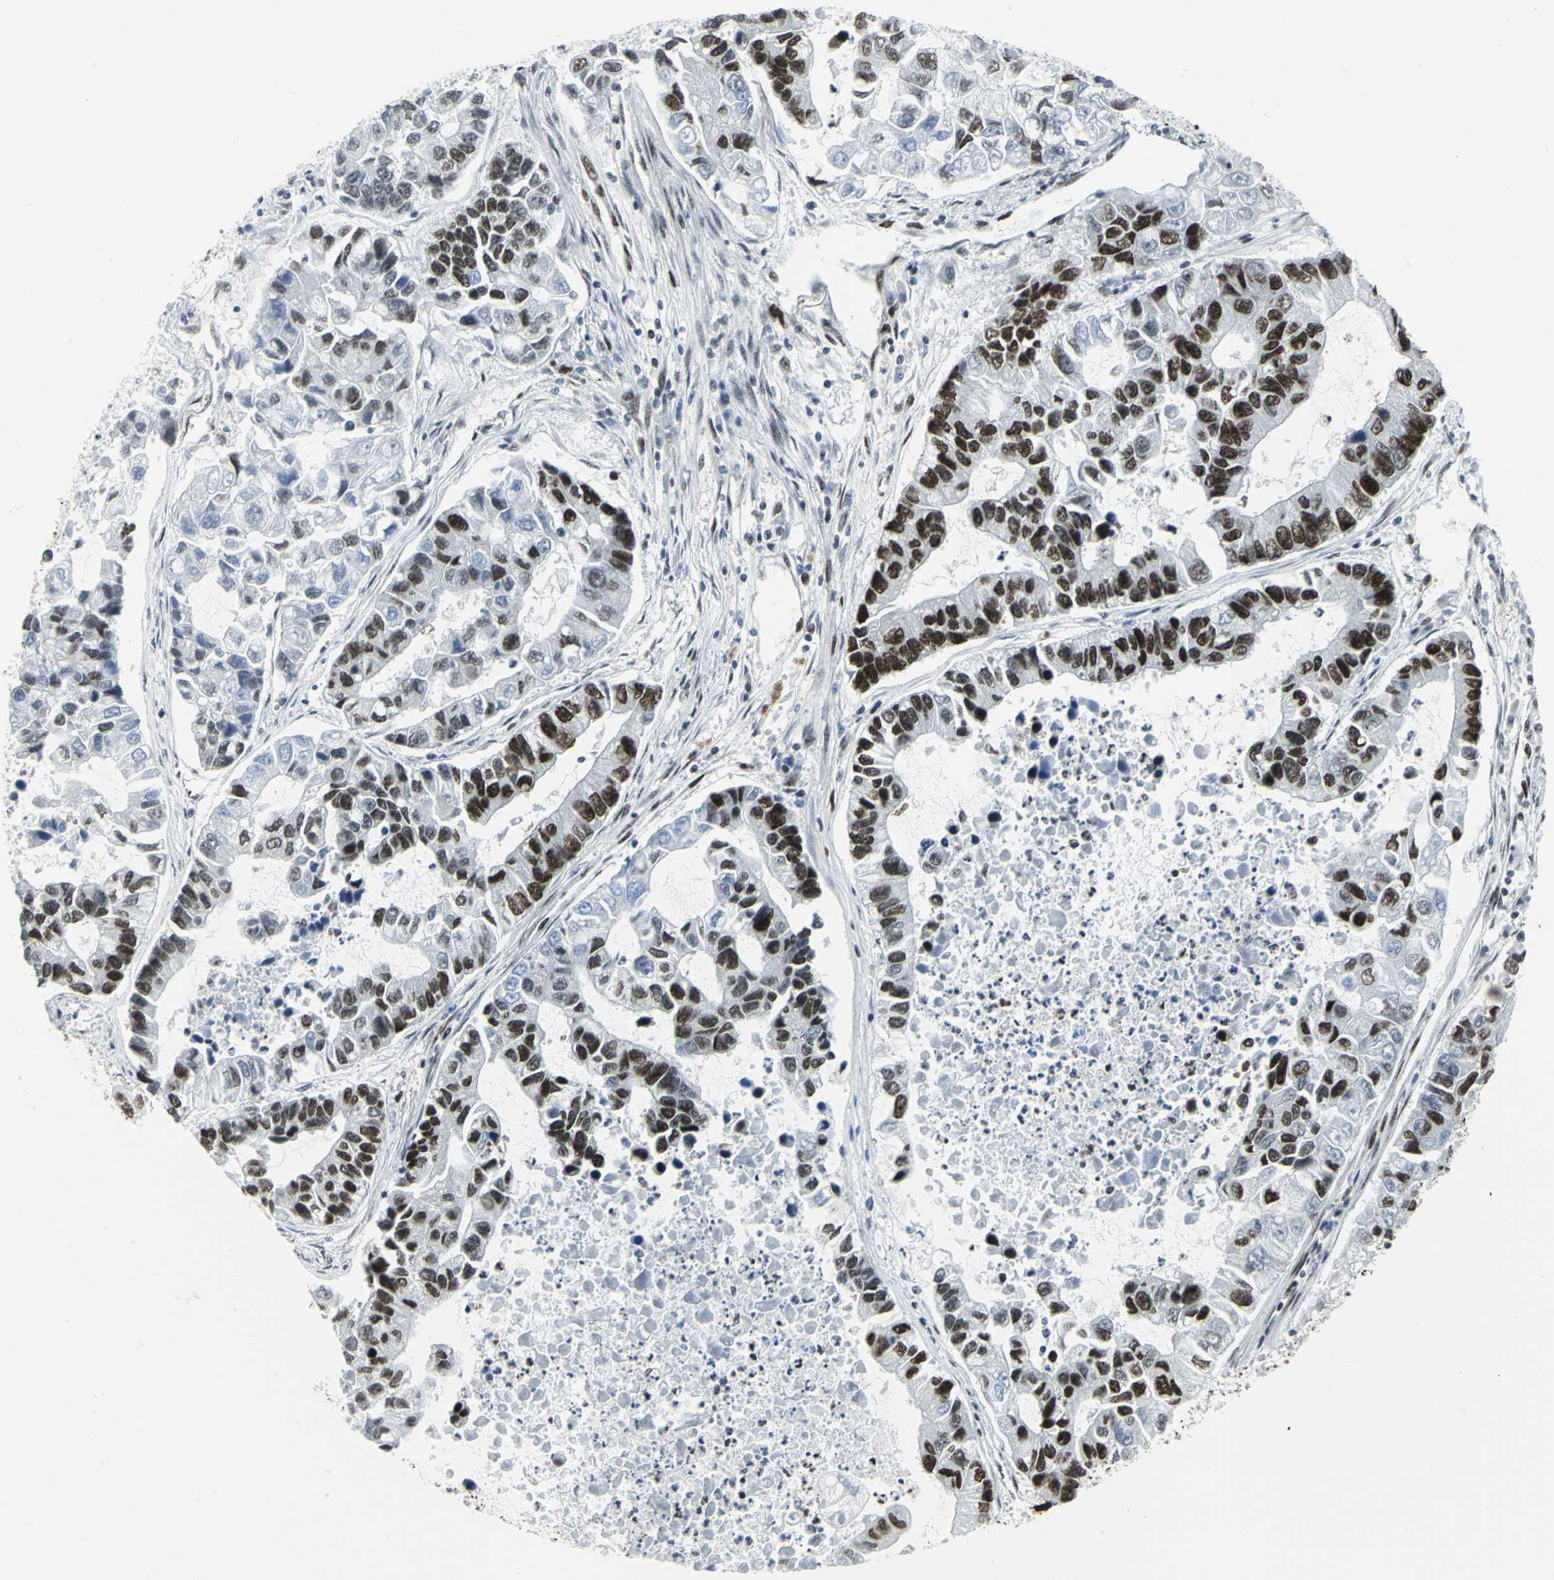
{"staining": {"intensity": "strong", "quantity": "25%-75%", "location": "nuclear"}, "tissue": "lung cancer", "cell_type": "Tumor cells", "image_type": "cancer", "snomed": [{"axis": "morphology", "description": "Adenocarcinoma, NOS"}, {"axis": "topography", "description": "Lung"}], "caption": "Lung adenocarcinoma was stained to show a protein in brown. There is high levels of strong nuclear positivity in approximately 25%-75% of tumor cells. Nuclei are stained in blue.", "gene": "SMARCA4", "patient": {"sex": "female", "age": 51}}